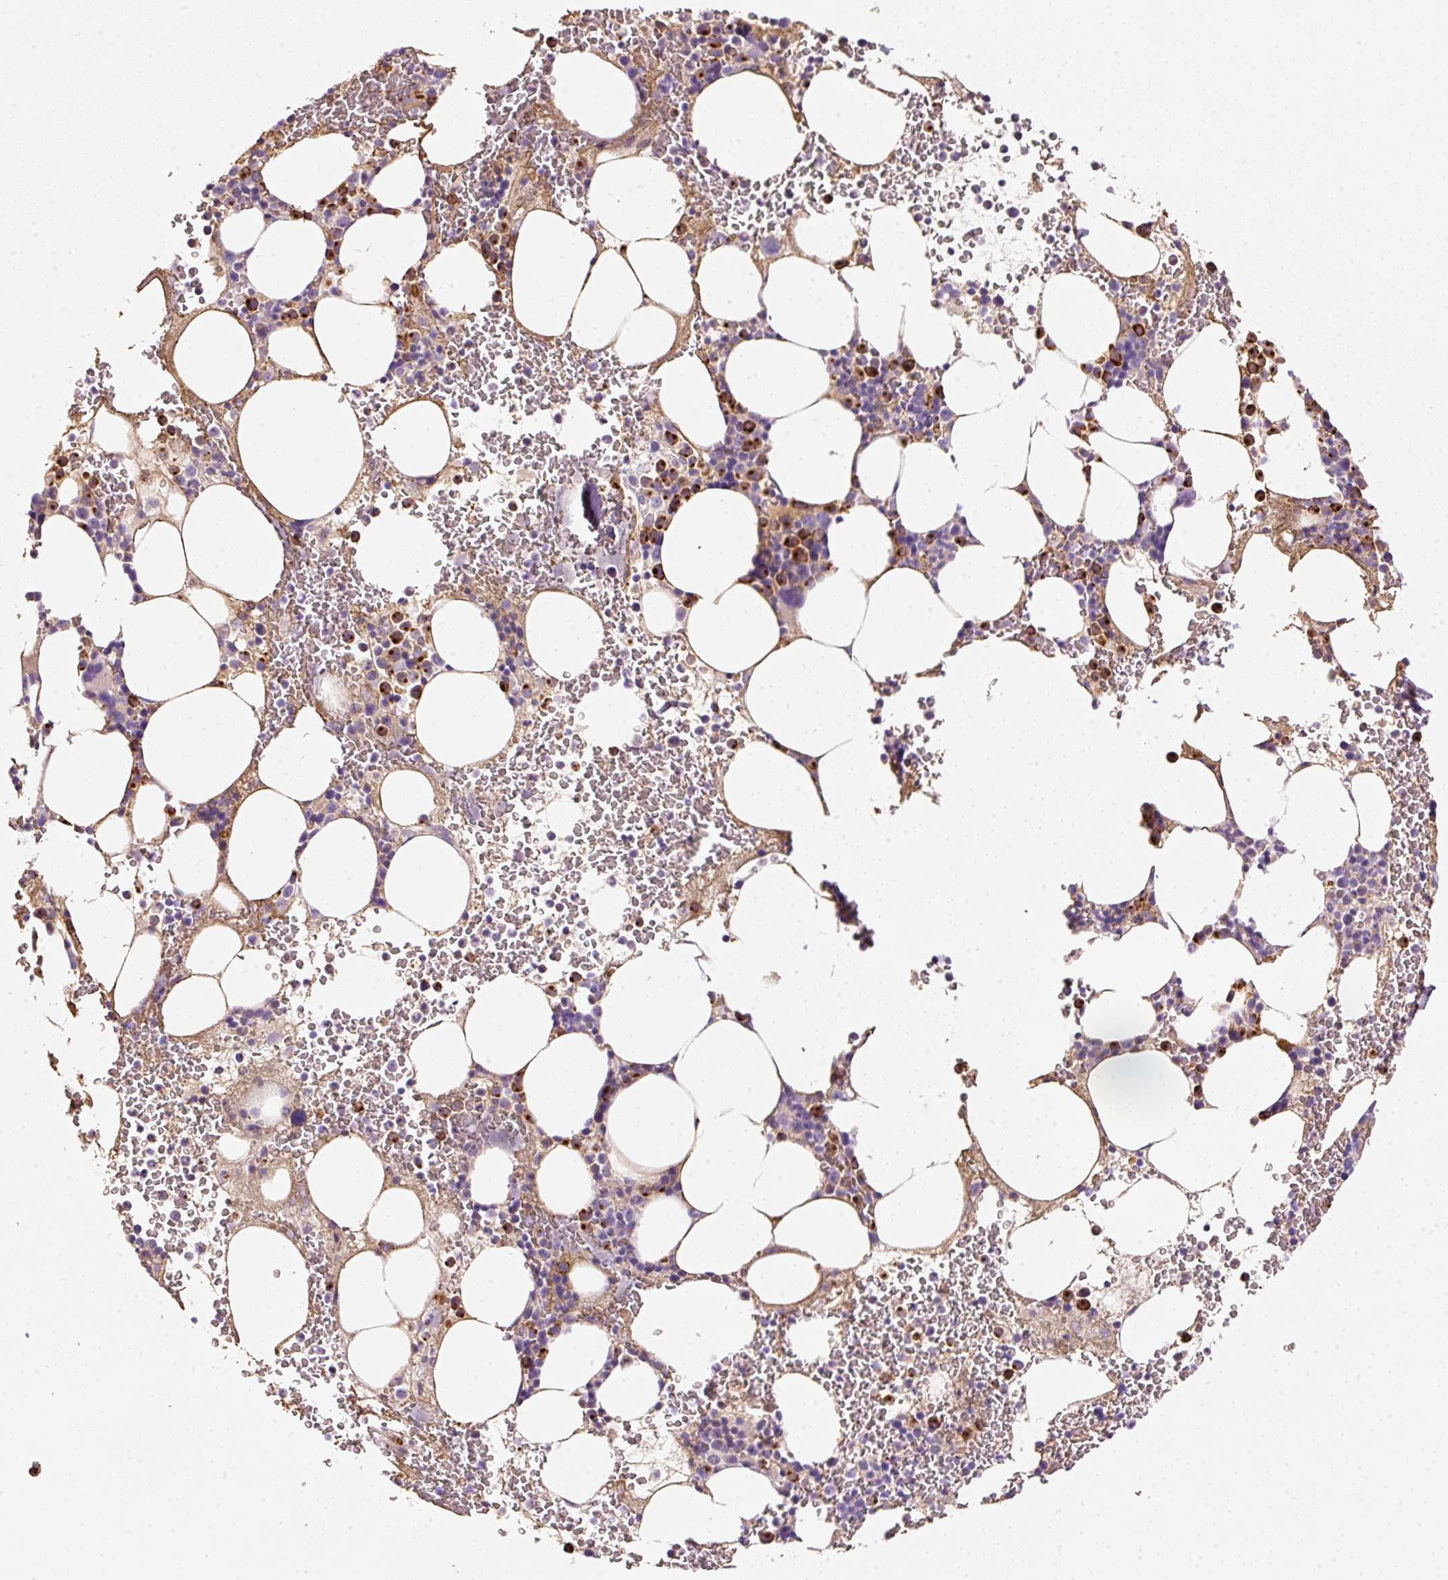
{"staining": {"intensity": "strong", "quantity": "<25%", "location": "cytoplasmic/membranous"}, "tissue": "bone marrow", "cell_type": "Hematopoietic cells", "image_type": "normal", "snomed": [{"axis": "morphology", "description": "Normal tissue, NOS"}, {"axis": "topography", "description": "Bone marrow"}], "caption": "An immunohistochemistry (IHC) histopathology image of unremarkable tissue is shown. Protein staining in brown labels strong cytoplasmic/membranous positivity in bone marrow within hematopoietic cells.", "gene": "KPNA5", "patient": {"sex": "male", "age": 62}}